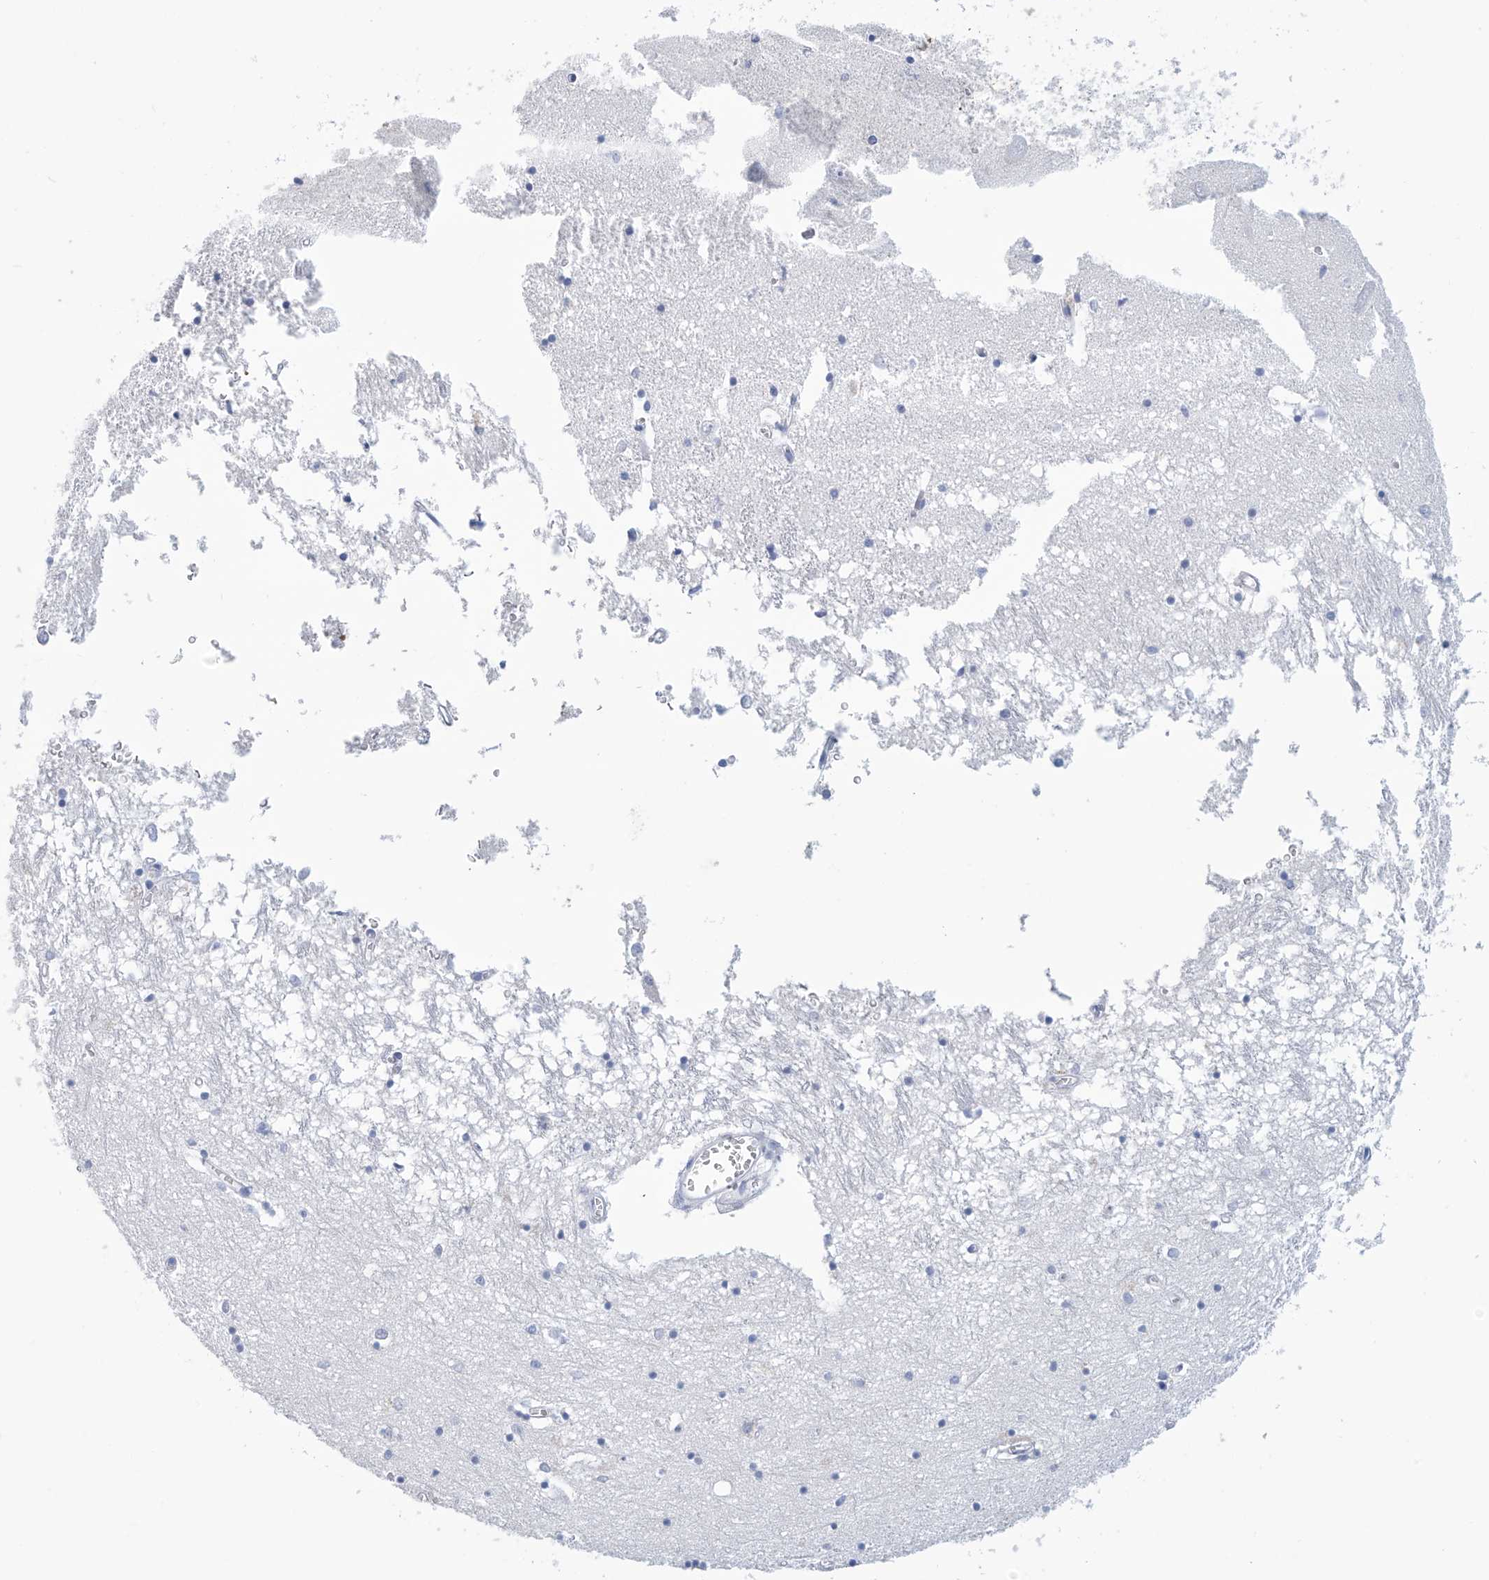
{"staining": {"intensity": "negative", "quantity": "none", "location": "none"}, "tissue": "hippocampus", "cell_type": "Glial cells", "image_type": "normal", "snomed": [{"axis": "morphology", "description": "Normal tissue, NOS"}, {"axis": "topography", "description": "Hippocampus"}], "caption": "High magnification brightfield microscopy of normal hippocampus stained with DAB (3,3'-diaminobenzidine) (brown) and counterstained with hematoxylin (blue): glial cells show no significant positivity. (DAB immunohistochemistry, high magnification).", "gene": "DSP", "patient": {"sex": "male", "age": 70}}